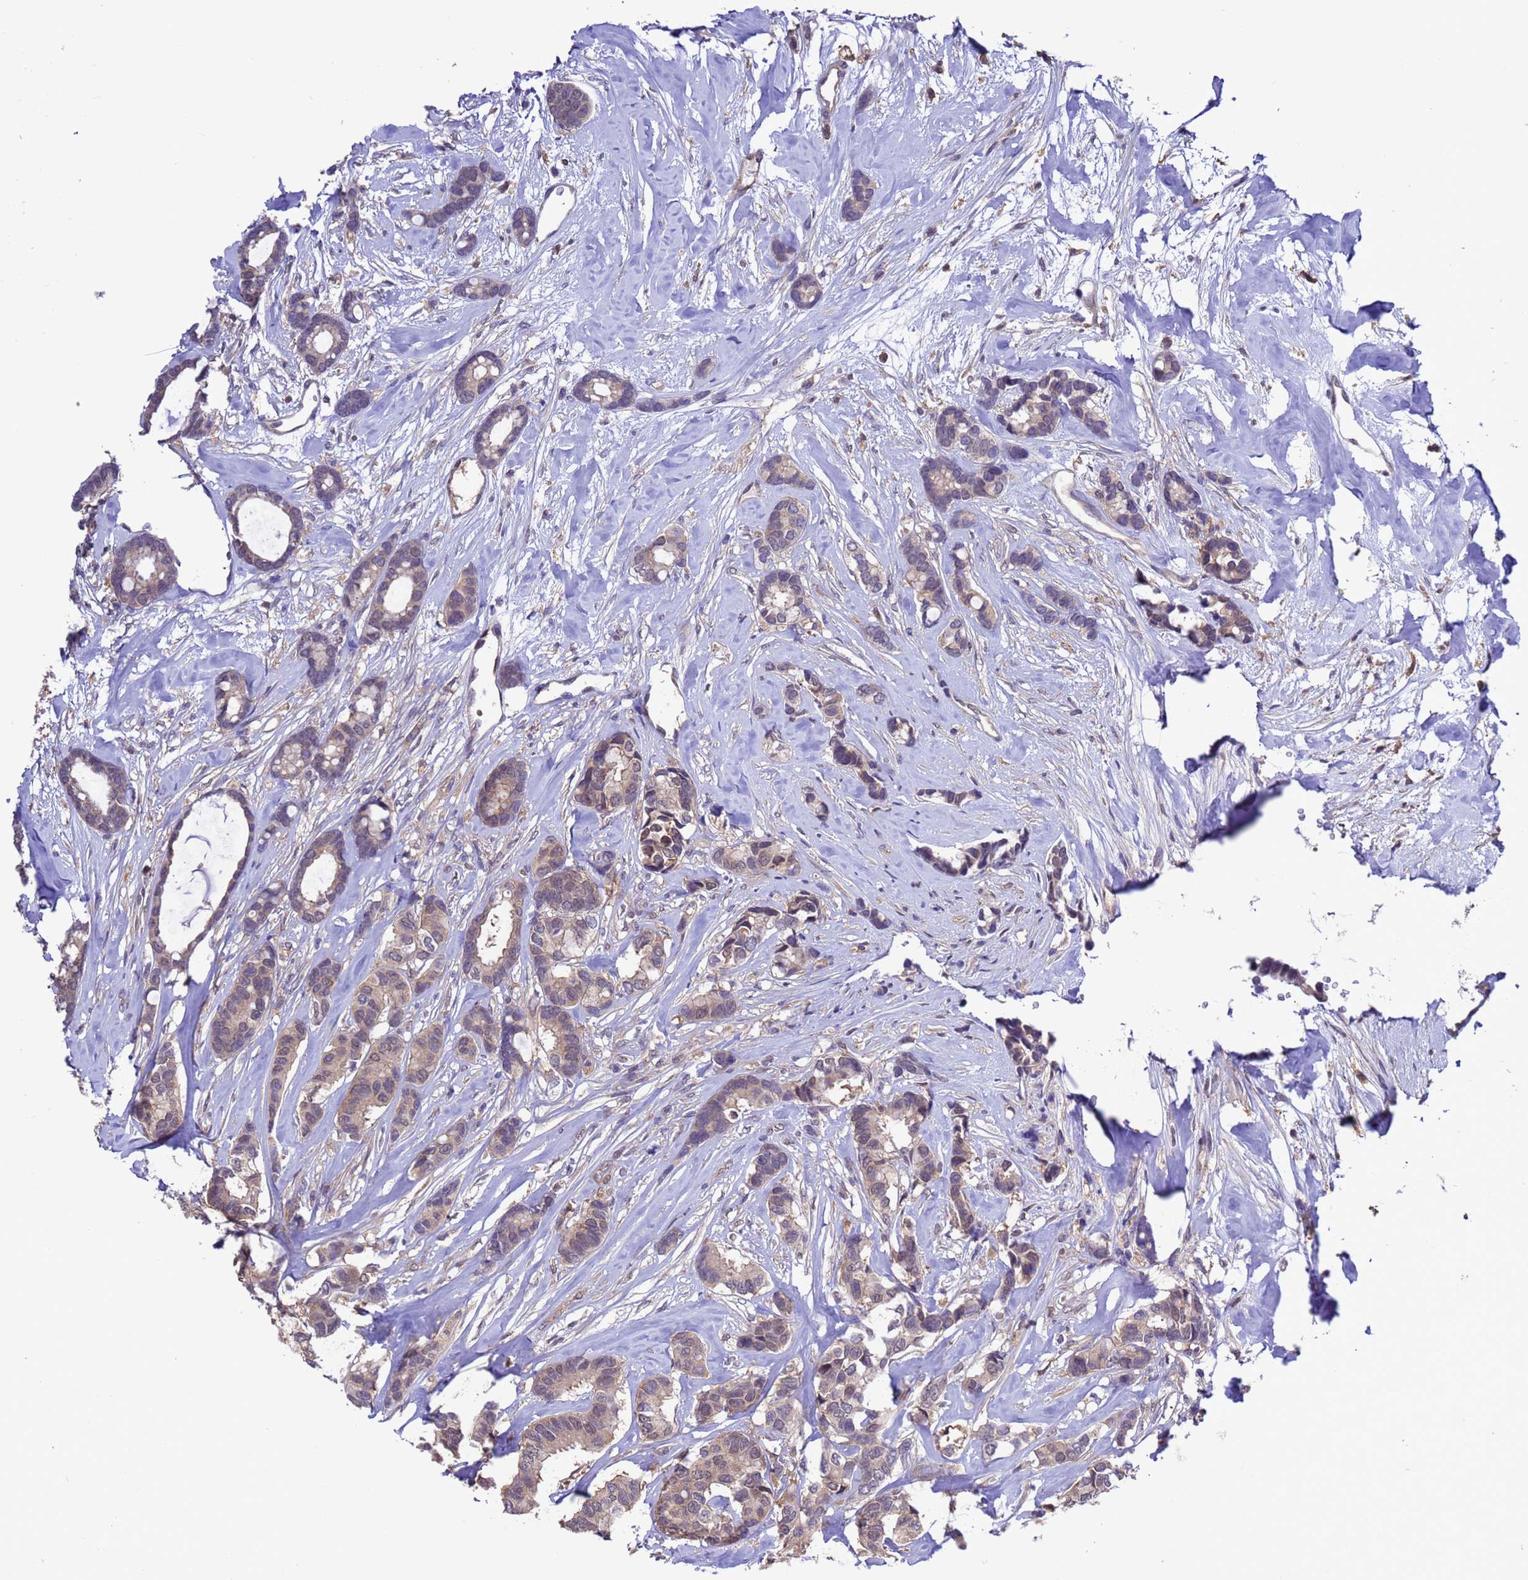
{"staining": {"intensity": "weak", "quantity": "25%-75%", "location": "cytoplasmic/membranous,nuclear"}, "tissue": "breast cancer", "cell_type": "Tumor cells", "image_type": "cancer", "snomed": [{"axis": "morphology", "description": "Duct carcinoma"}, {"axis": "topography", "description": "Breast"}], "caption": "Protein staining of breast infiltrating ductal carcinoma tissue shows weak cytoplasmic/membranous and nuclear staining in about 25%-75% of tumor cells.", "gene": "ZFP69B", "patient": {"sex": "female", "age": 87}}